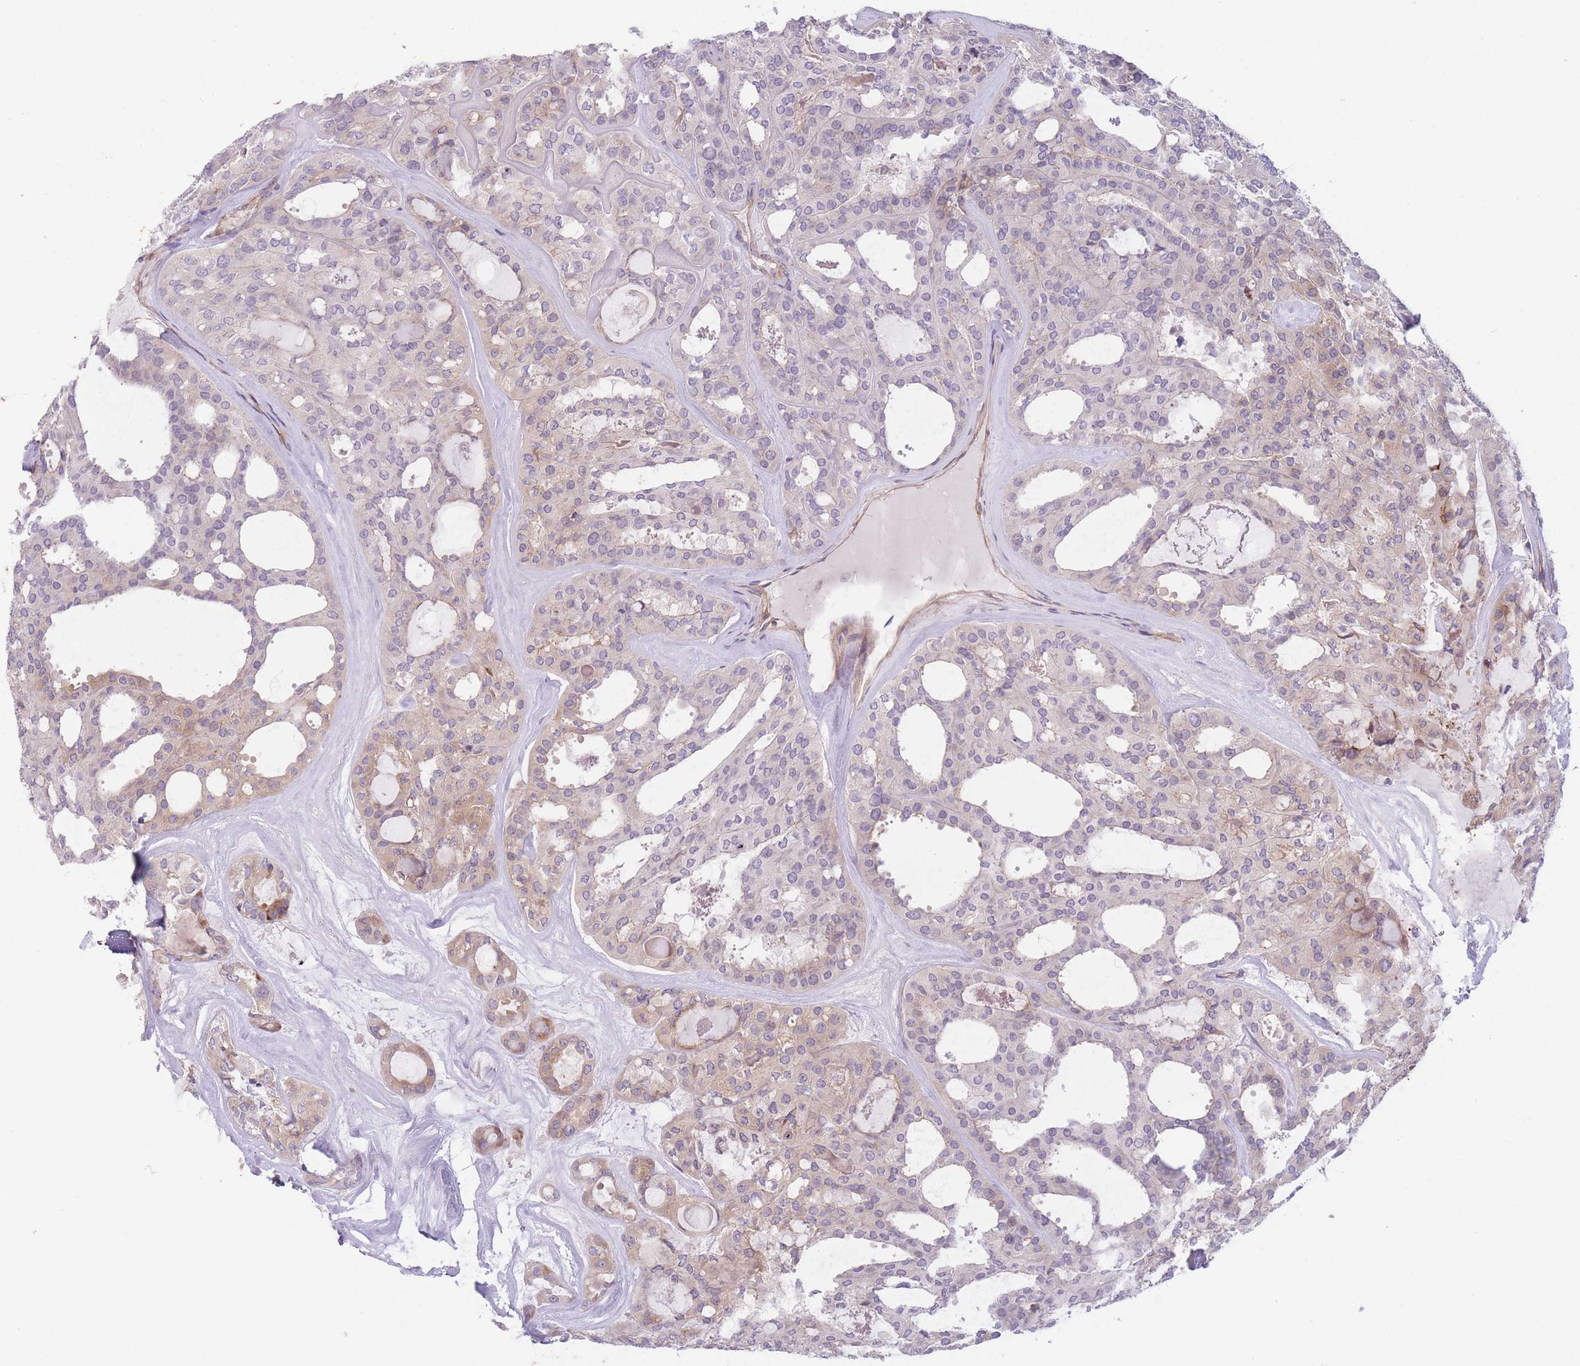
{"staining": {"intensity": "weak", "quantity": "<25%", "location": "cytoplasmic/membranous"}, "tissue": "thyroid cancer", "cell_type": "Tumor cells", "image_type": "cancer", "snomed": [{"axis": "morphology", "description": "Follicular adenoma carcinoma, NOS"}, {"axis": "topography", "description": "Thyroid gland"}], "caption": "Human thyroid follicular adenoma carcinoma stained for a protein using IHC demonstrates no staining in tumor cells.", "gene": "WDR93", "patient": {"sex": "male", "age": 75}}